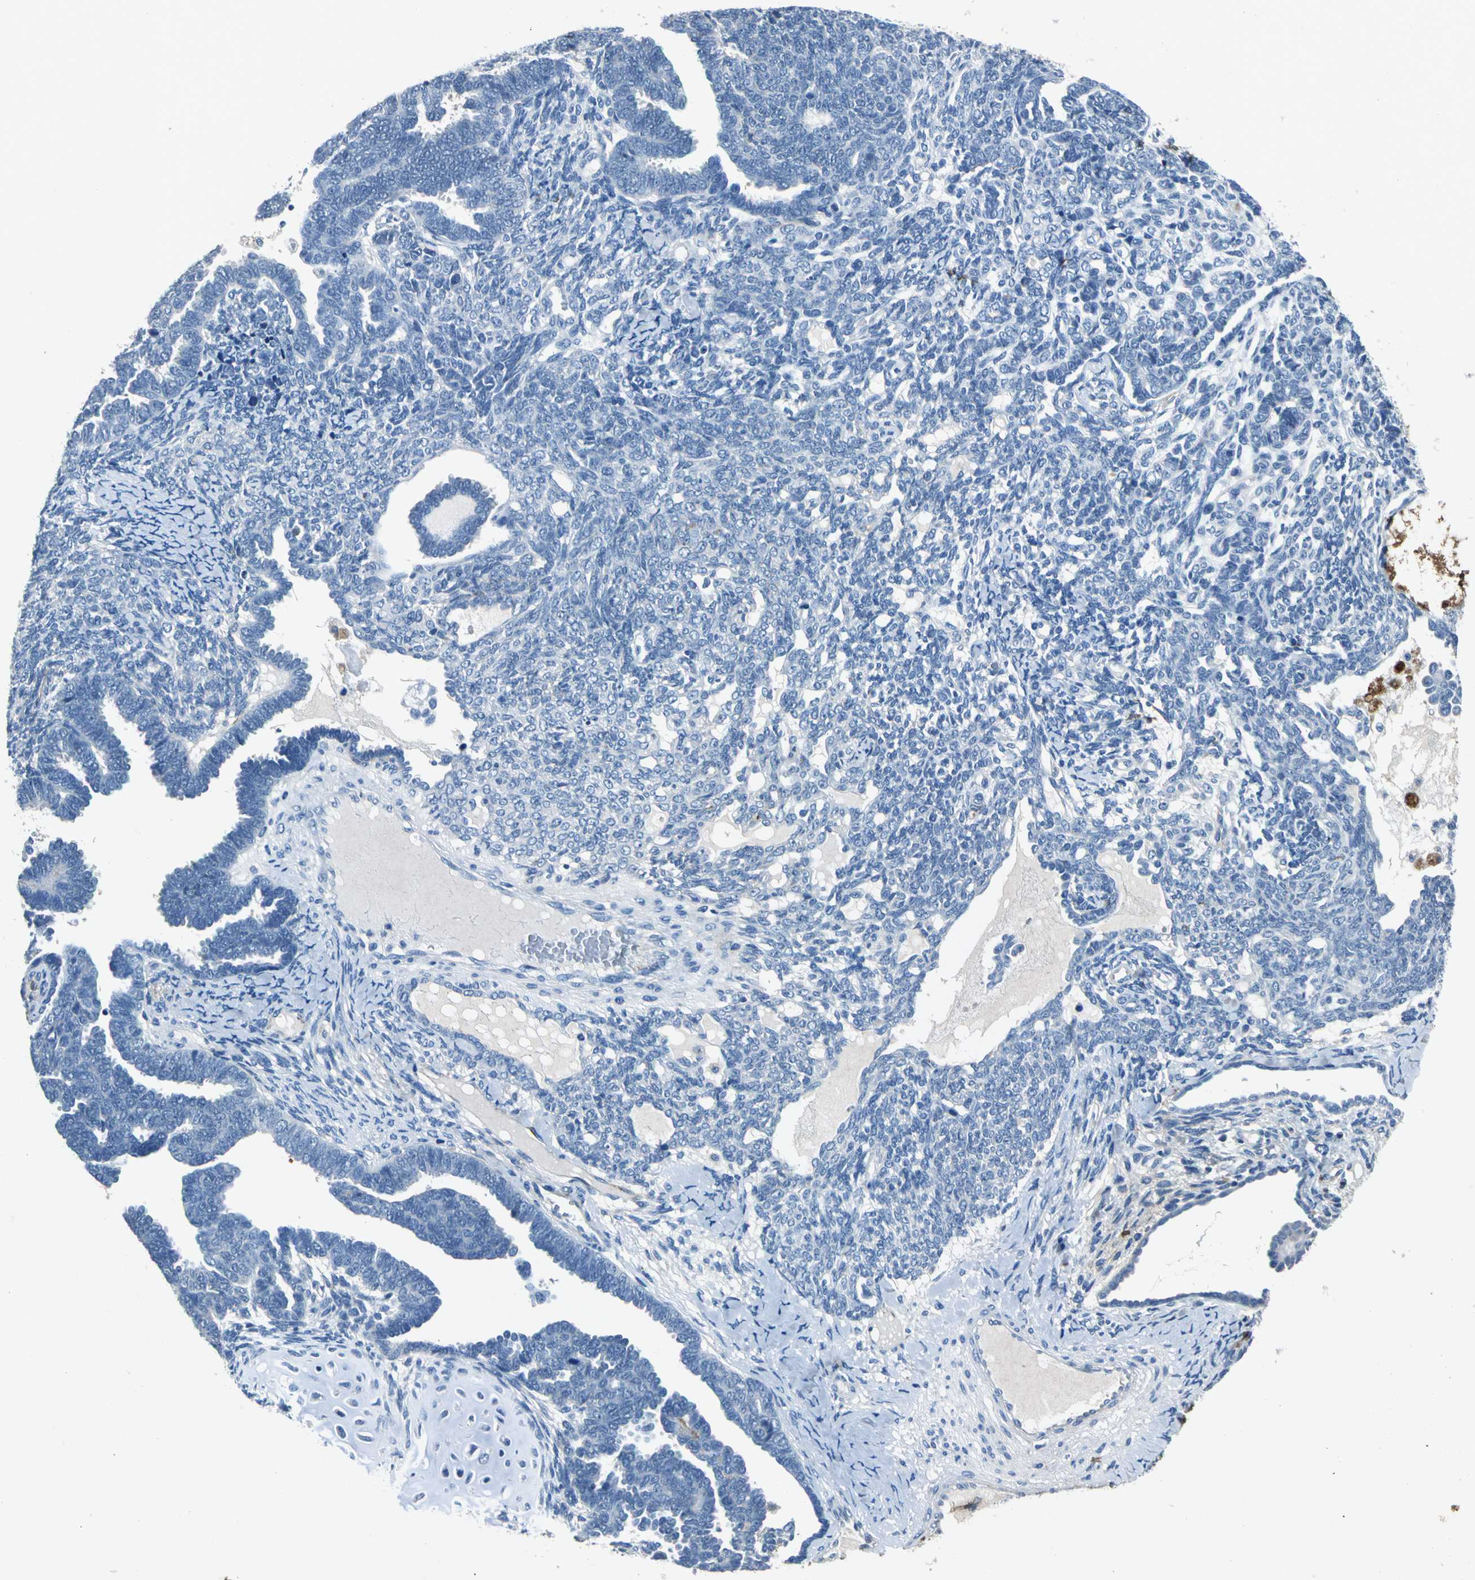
{"staining": {"intensity": "negative", "quantity": "none", "location": "none"}, "tissue": "endometrial cancer", "cell_type": "Tumor cells", "image_type": "cancer", "snomed": [{"axis": "morphology", "description": "Neoplasm, malignant, NOS"}, {"axis": "topography", "description": "Endometrium"}], "caption": "A high-resolution image shows immunohistochemistry staining of endometrial cancer, which exhibits no significant expression in tumor cells.", "gene": "EFNB3", "patient": {"sex": "female", "age": 74}}